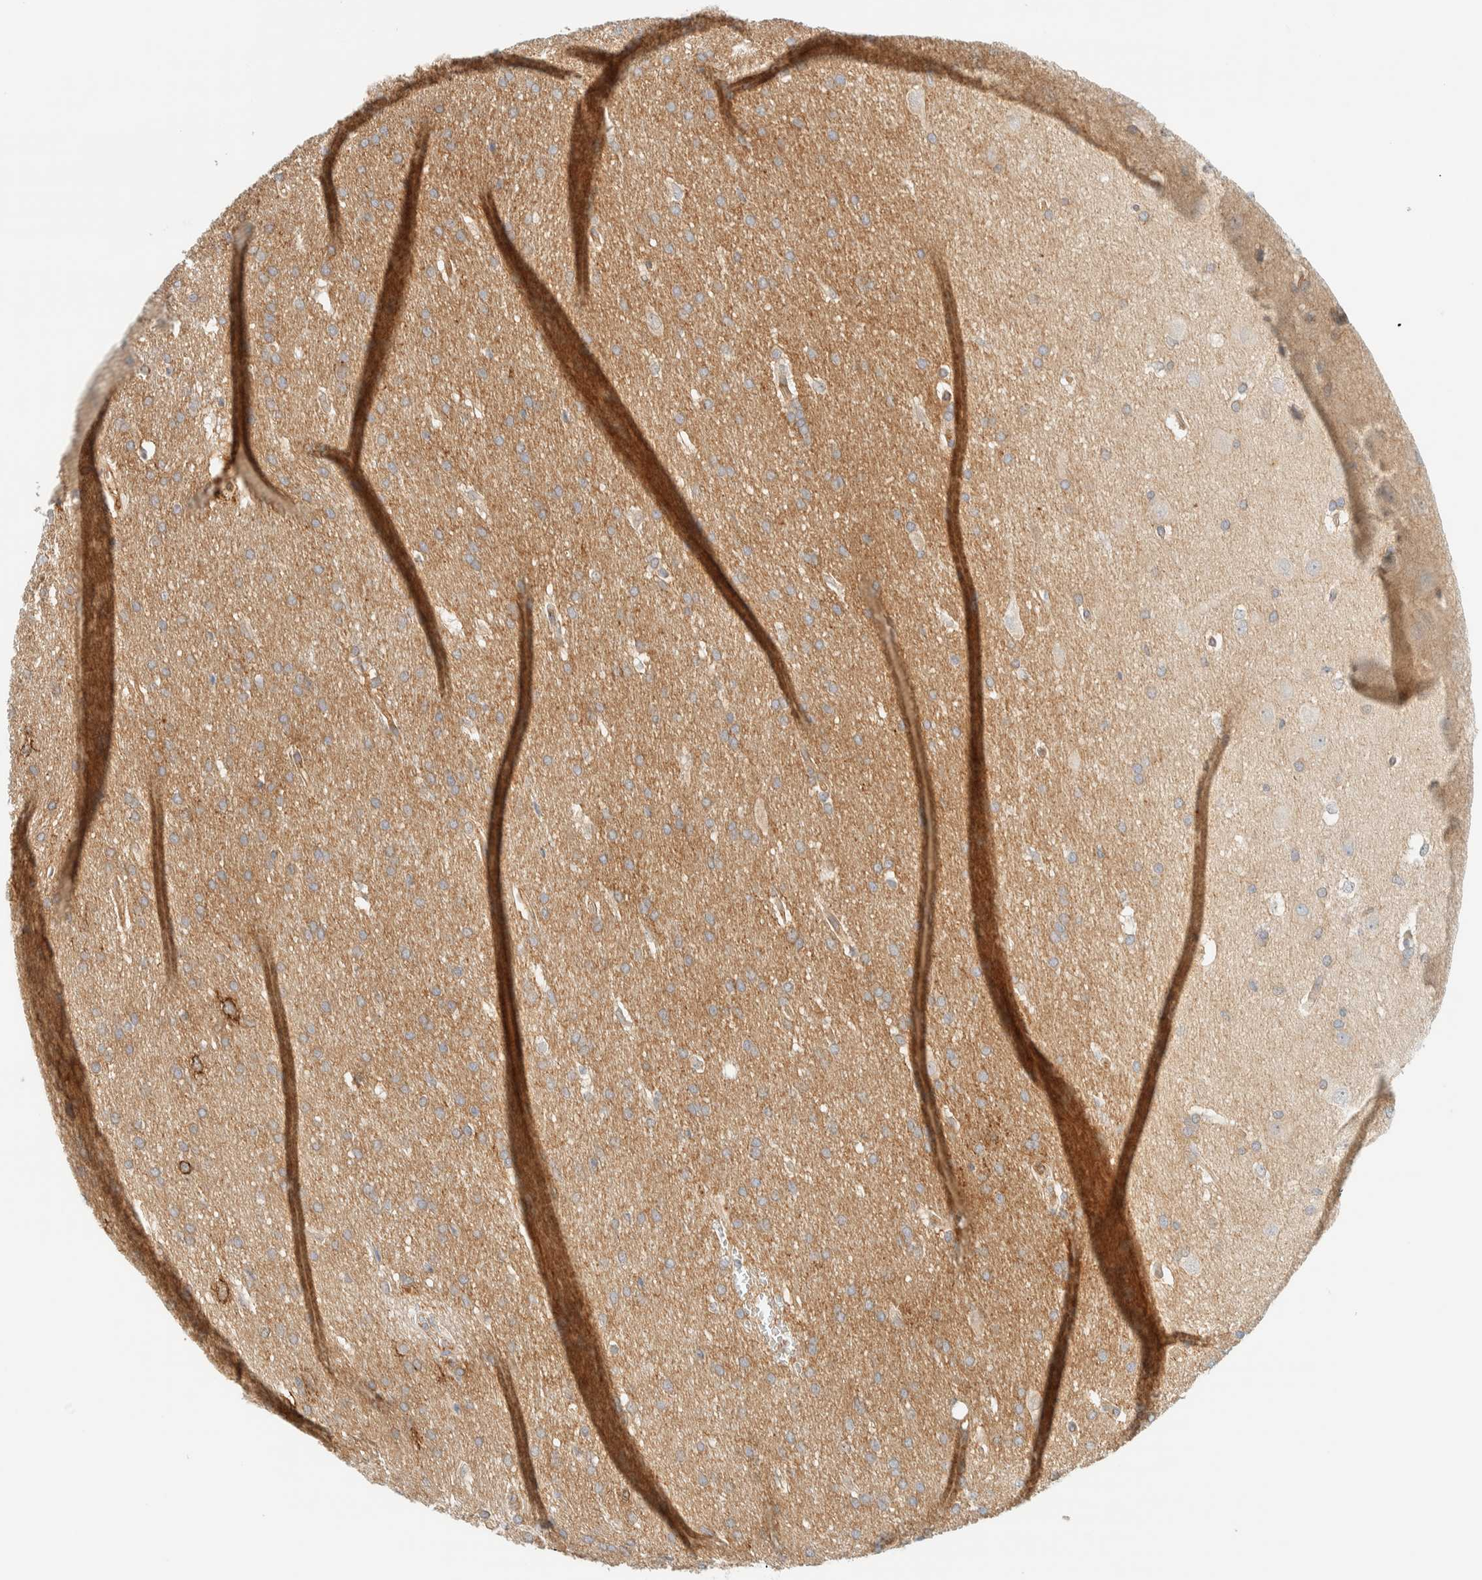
{"staining": {"intensity": "weak", "quantity": "25%-75%", "location": "cytoplasmic/membranous"}, "tissue": "glioma", "cell_type": "Tumor cells", "image_type": "cancer", "snomed": [{"axis": "morphology", "description": "Glioma, malignant, Low grade"}, {"axis": "topography", "description": "Brain"}], "caption": "Tumor cells display weak cytoplasmic/membranous positivity in about 25%-75% of cells in low-grade glioma (malignant).", "gene": "LIMA1", "patient": {"sex": "female", "age": 37}}